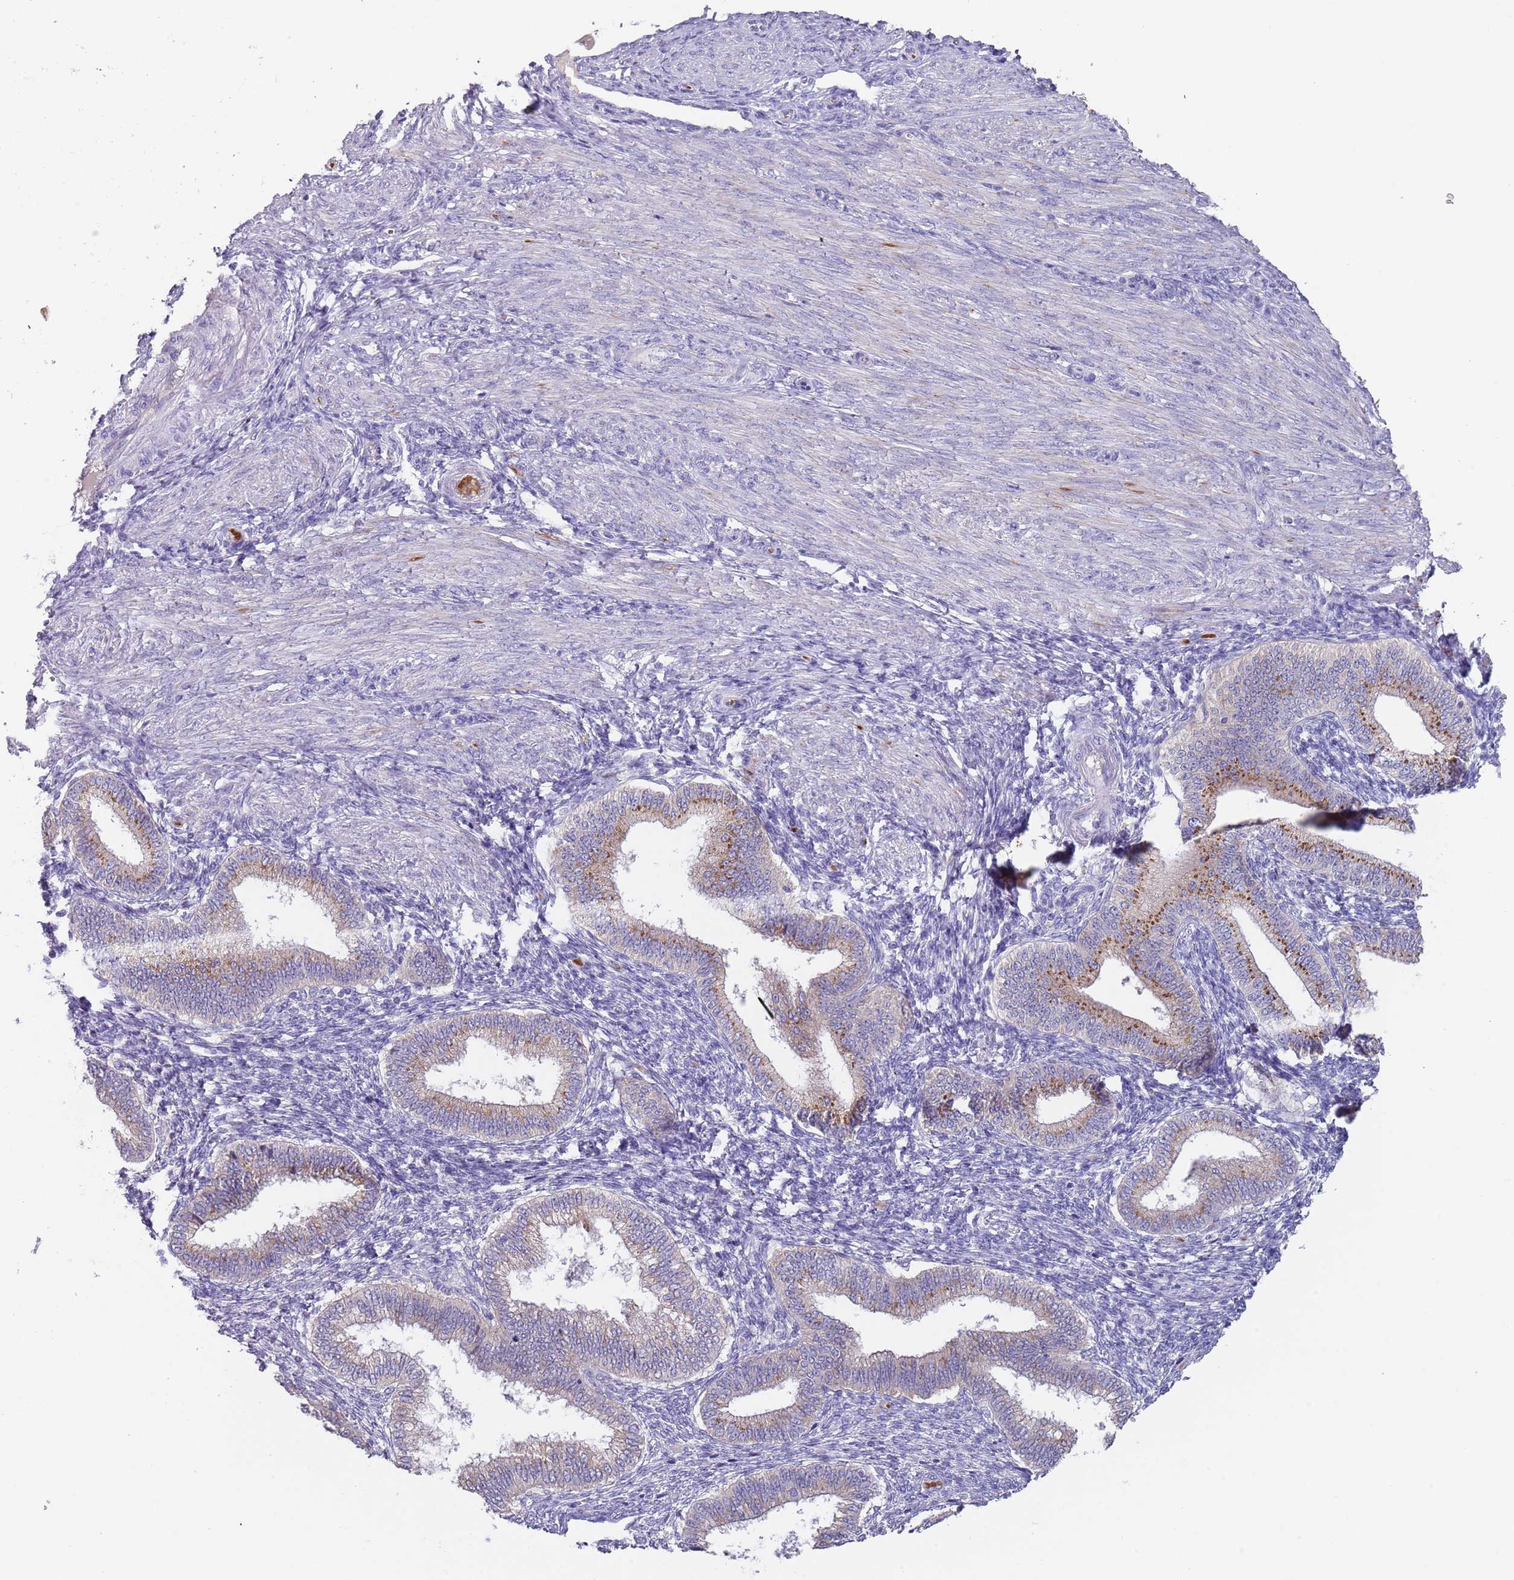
{"staining": {"intensity": "negative", "quantity": "none", "location": "none"}, "tissue": "endometrium", "cell_type": "Cells in endometrial stroma", "image_type": "normal", "snomed": [{"axis": "morphology", "description": "Normal tissue, NOS"}, {"axis": "topography", "description": "Endometrium"}], "caption": "This micrograph is of normal endometrium stained with immunohistochemistry (IHC) to label a protein in brown with the nuclei are counter-stained blue. There is no staining in cells in endometrial stroma.", "gene": "TMEM251", "patient": {"sex": "female", "age": 39}}